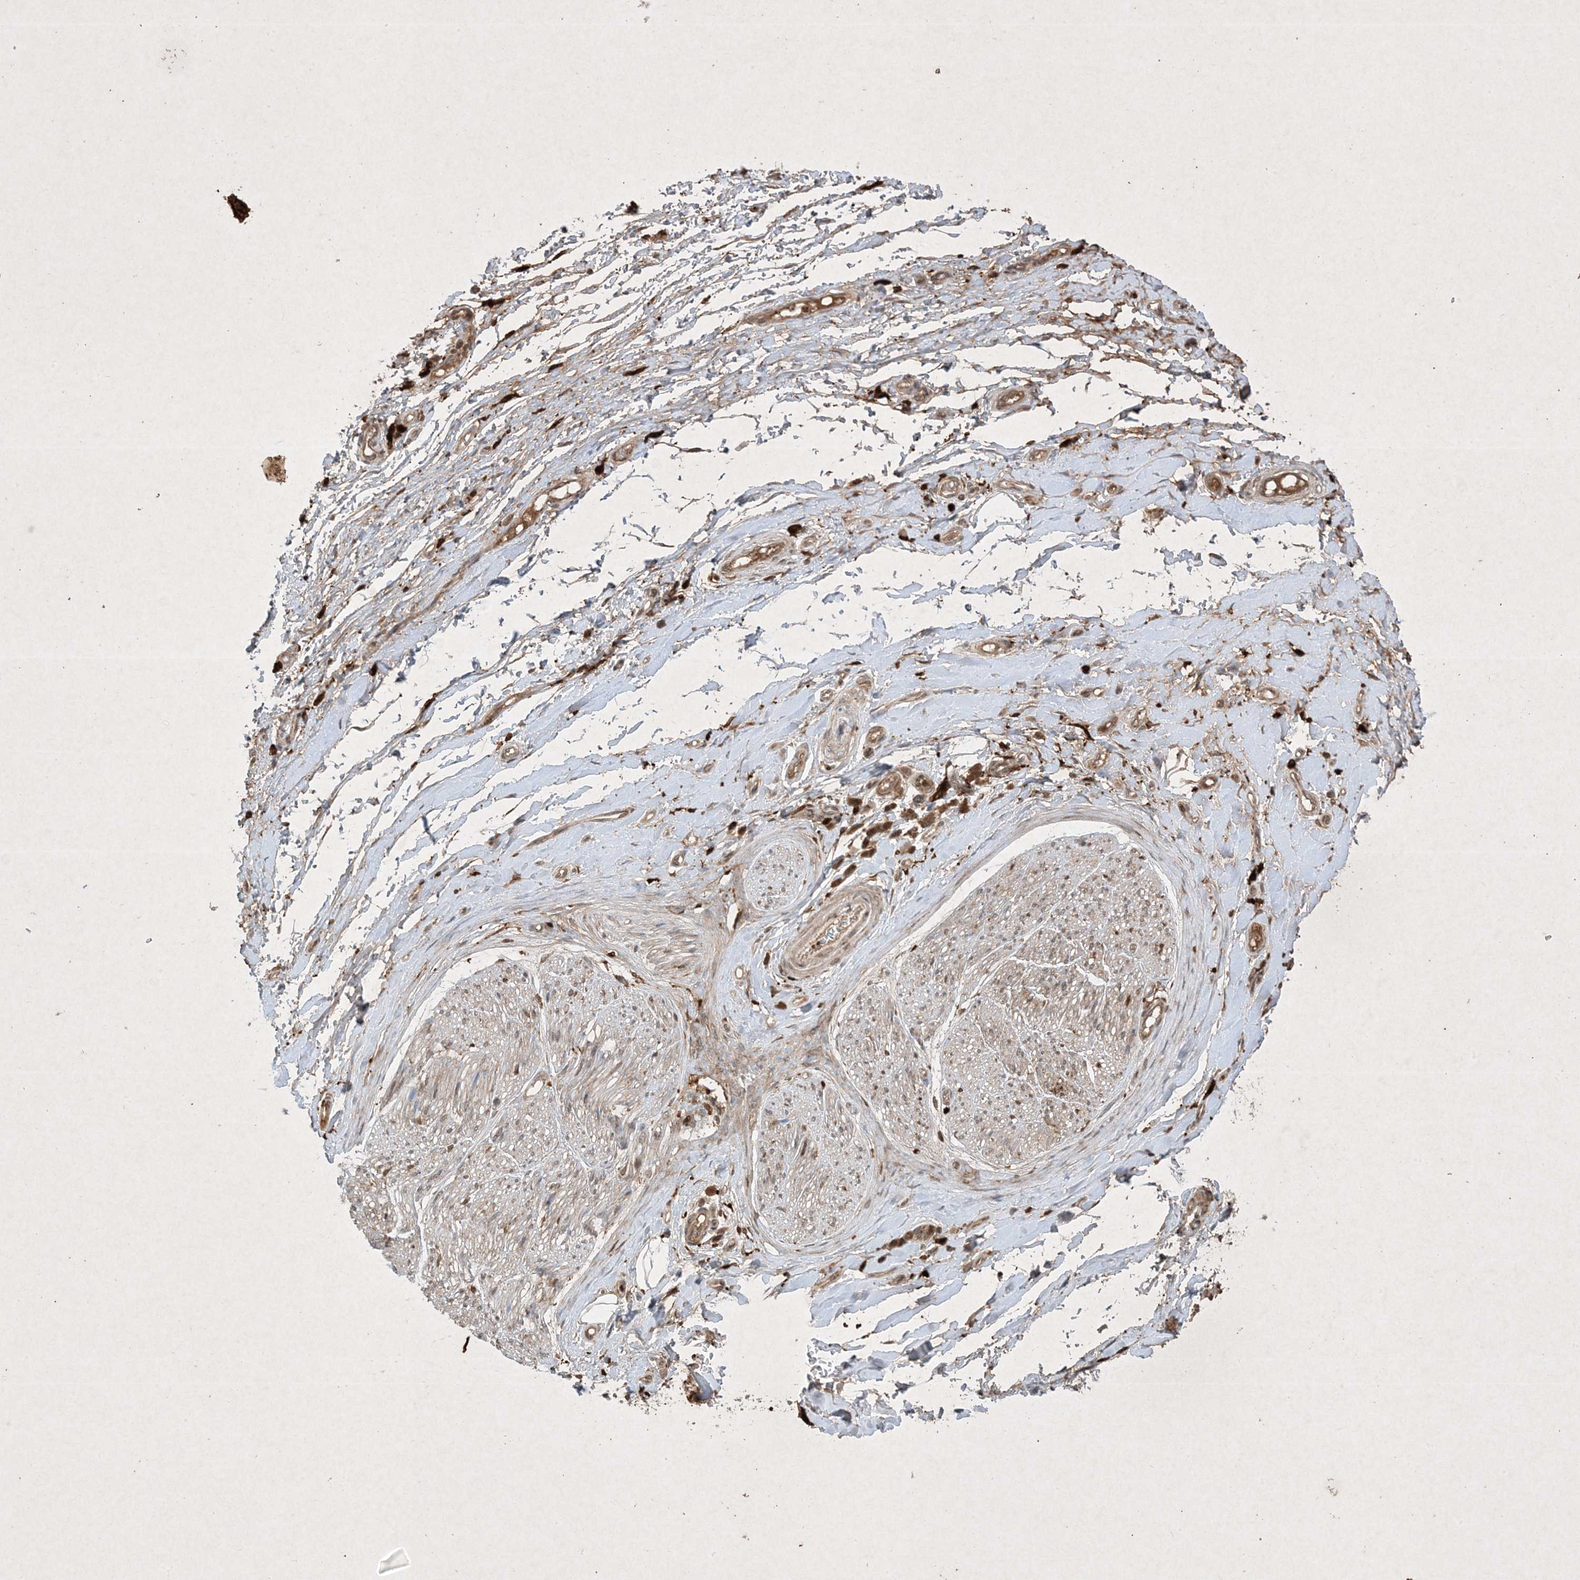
{"staining": {"intensity": "moderate", "quantity": "25%-75%", "location": "cytoplasmic/membranous,nuclear"}, "tissue": "soft tissue", "cell_type": "Chondrocytes", "image_type": "normal", "snomed": [{"axis": "morphology", "description": "Normal tissue, NOS"}, {"axis": "morphology", "description": "Adenocarcinoma, NOS"}, {"axis": "topography", "description": "Stomach, upper"}, {"axis": "topography", "description": "Peripheral nerve tissue"}], "caption": "Immunohistochemical staining of unremarkable soft tissue reveals medium levels of moderate cytoplasmic/membranous,nuclear staining in approximately 25%-75% of chondrocytes. (brown staining indicates protein expression, while blue staining denotes nuclei).", "gene": "PTK6", "patient": {"sex": "male", "age": 62}}